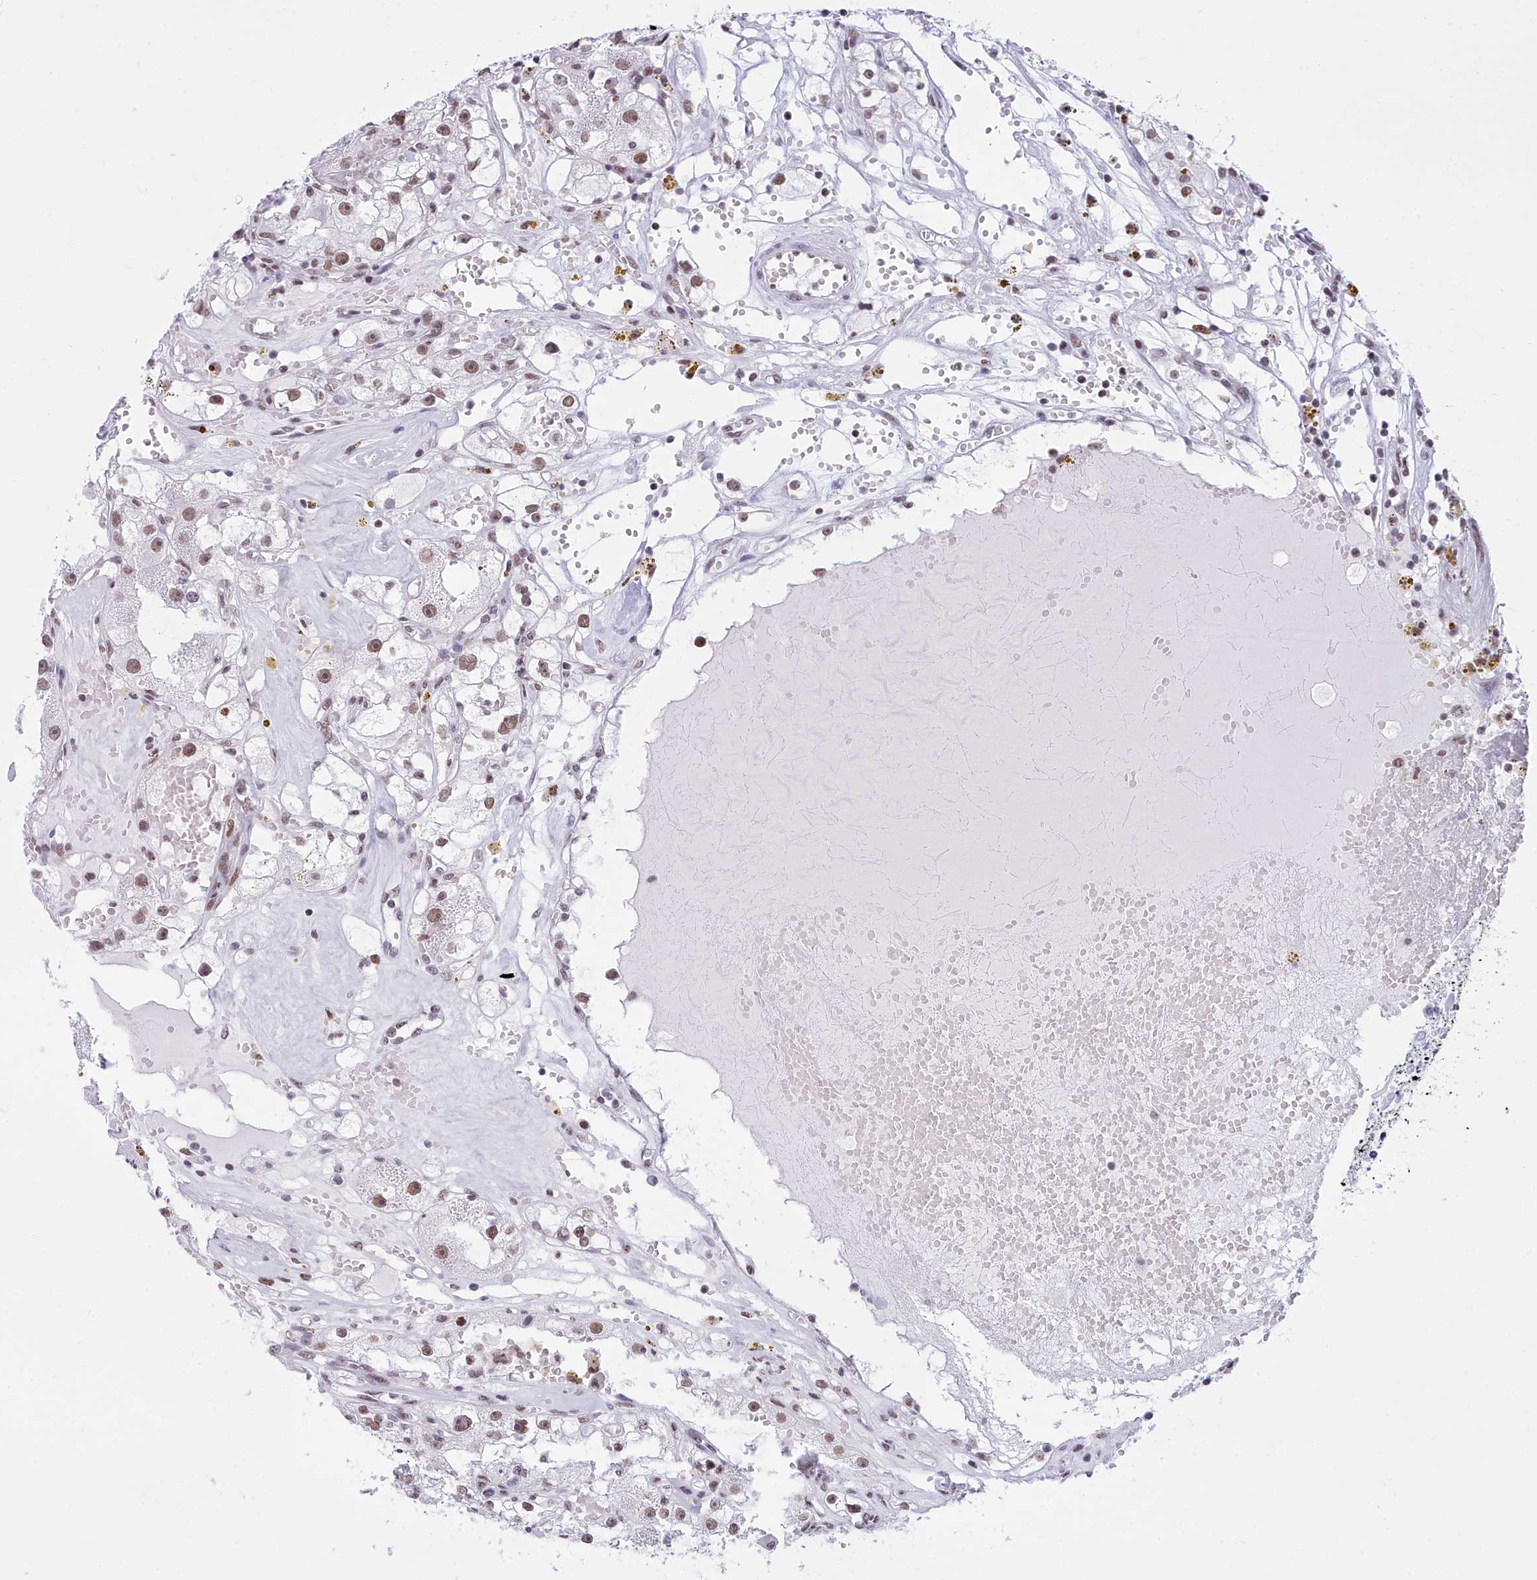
{"staining": {"intensity": "moderate", "quantity": "25%-75%", "location": "nuclear"}, "tissue": "renal cancer", "cell_type": "Tumor cells", "image_type": "cancer", "snomed": [{"axis": "morphology", "description": "Adenocarcinoma, NOS"}, {"axis": "topography", "description": "Kidney"}], "caption": "Immunohistochemistry (IHC) image of neoplastic tissue: human renal adenocarcinoma stained using immunohistochemistry (IHC) displays medium levels of moderate protein expression localized specifically in the nuclear of tumor cells, appearing as a nuclear brown color.", "gene": "CDC26", "patient": {"sex": "male", "age": 56}}